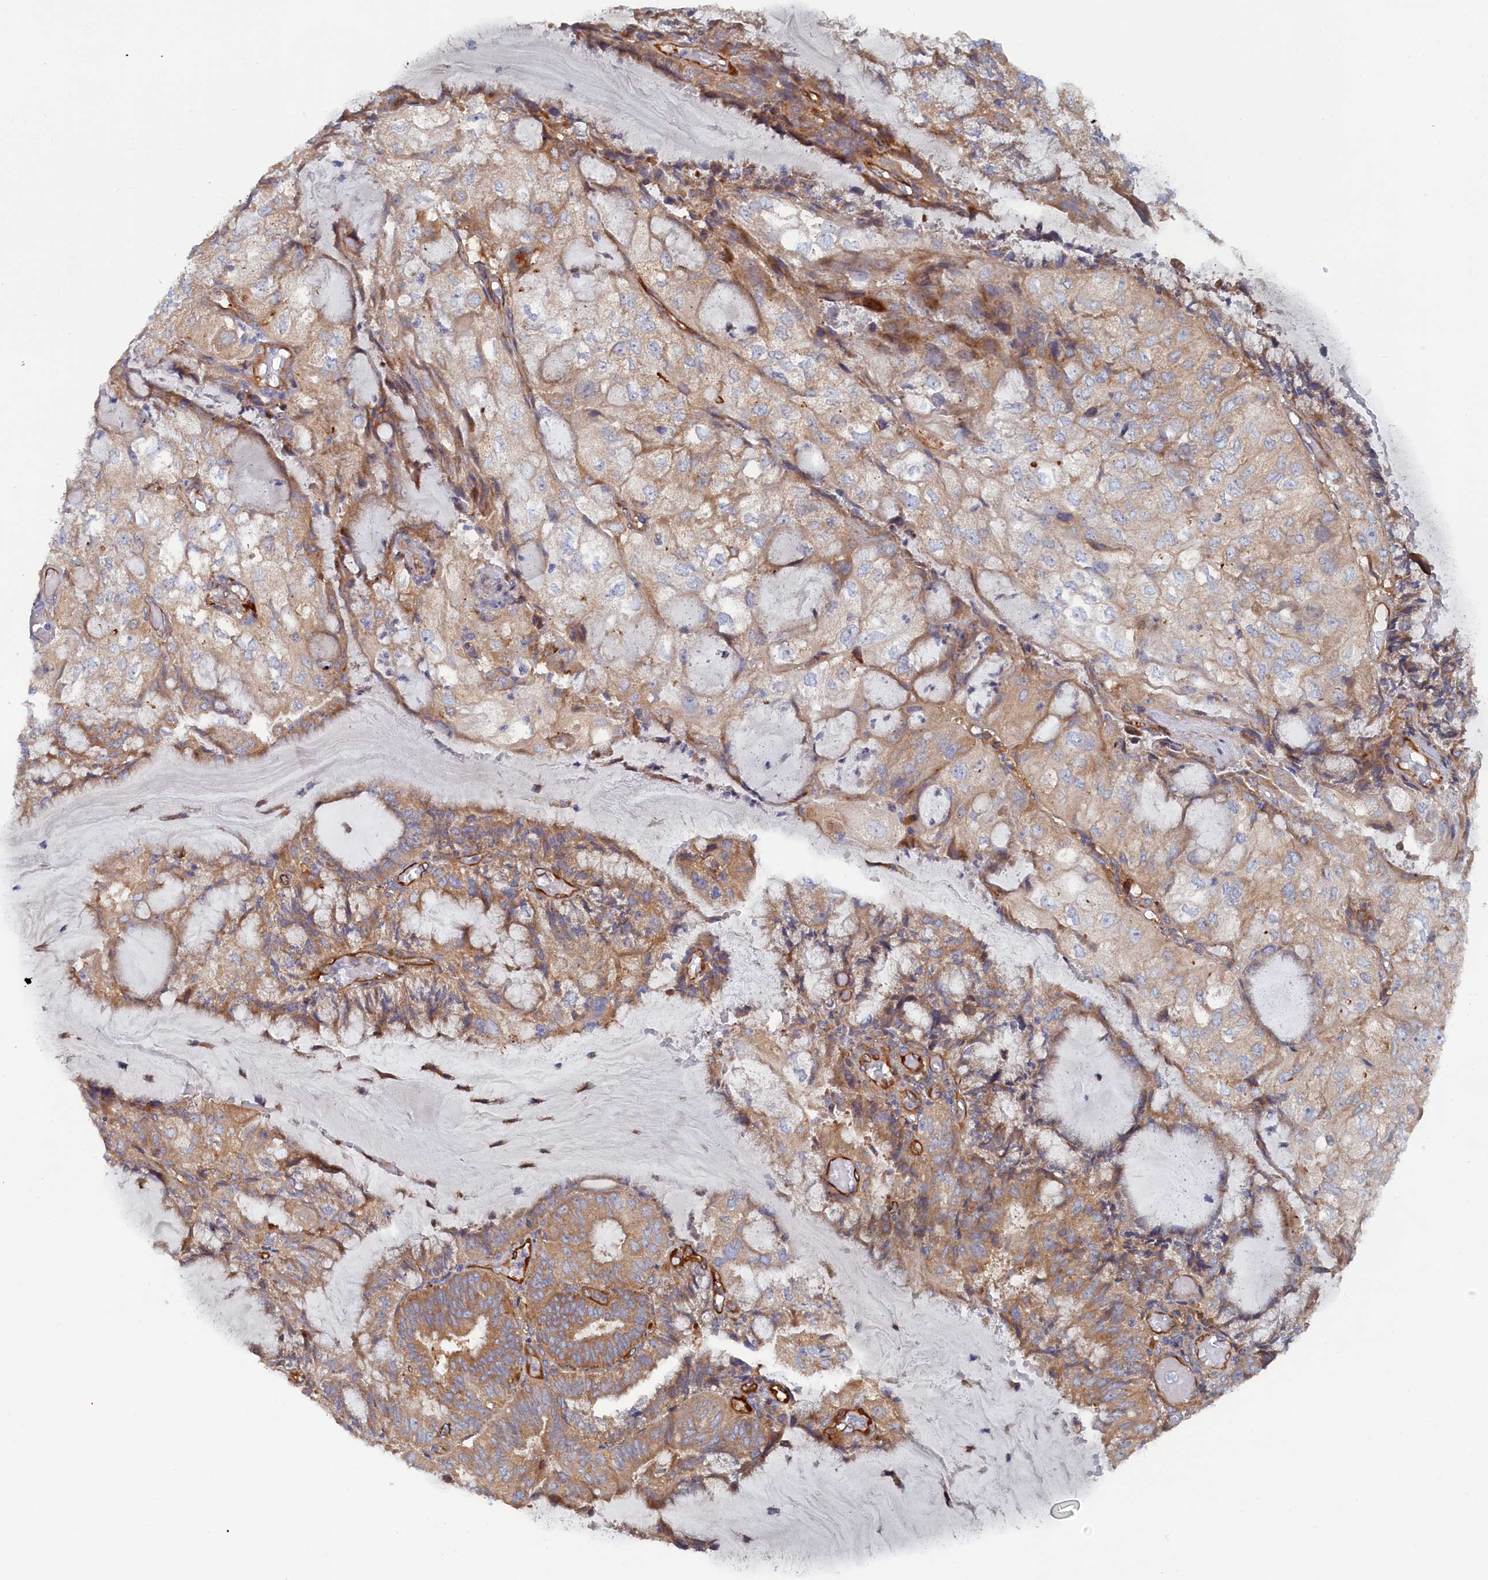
{"staining": {"intensity": "moderate", "quantity": "25%-75%", "location": "cytoplasmic/membranous"}, "tissue": "endometrial cancer", "cell_type": "Tumor cells", "image_type": "cancer", "snomed": [{"axis": "morphology", "description": "Adenocarcinoma, NOS"}, {"axis": "topography", "description": "Endometrium"}], "caption": "IHC image of neoplastic tissue: human endometrial cancer stained using IHC shows medium levels of moderate protein expression localized specifically in the cytoplasmic/membranous of tumor cells, appearing as a cytoplasmic/membranous brown color.", "gene": "TMEM196", "patient": {"sex": "female", "age": 81}}